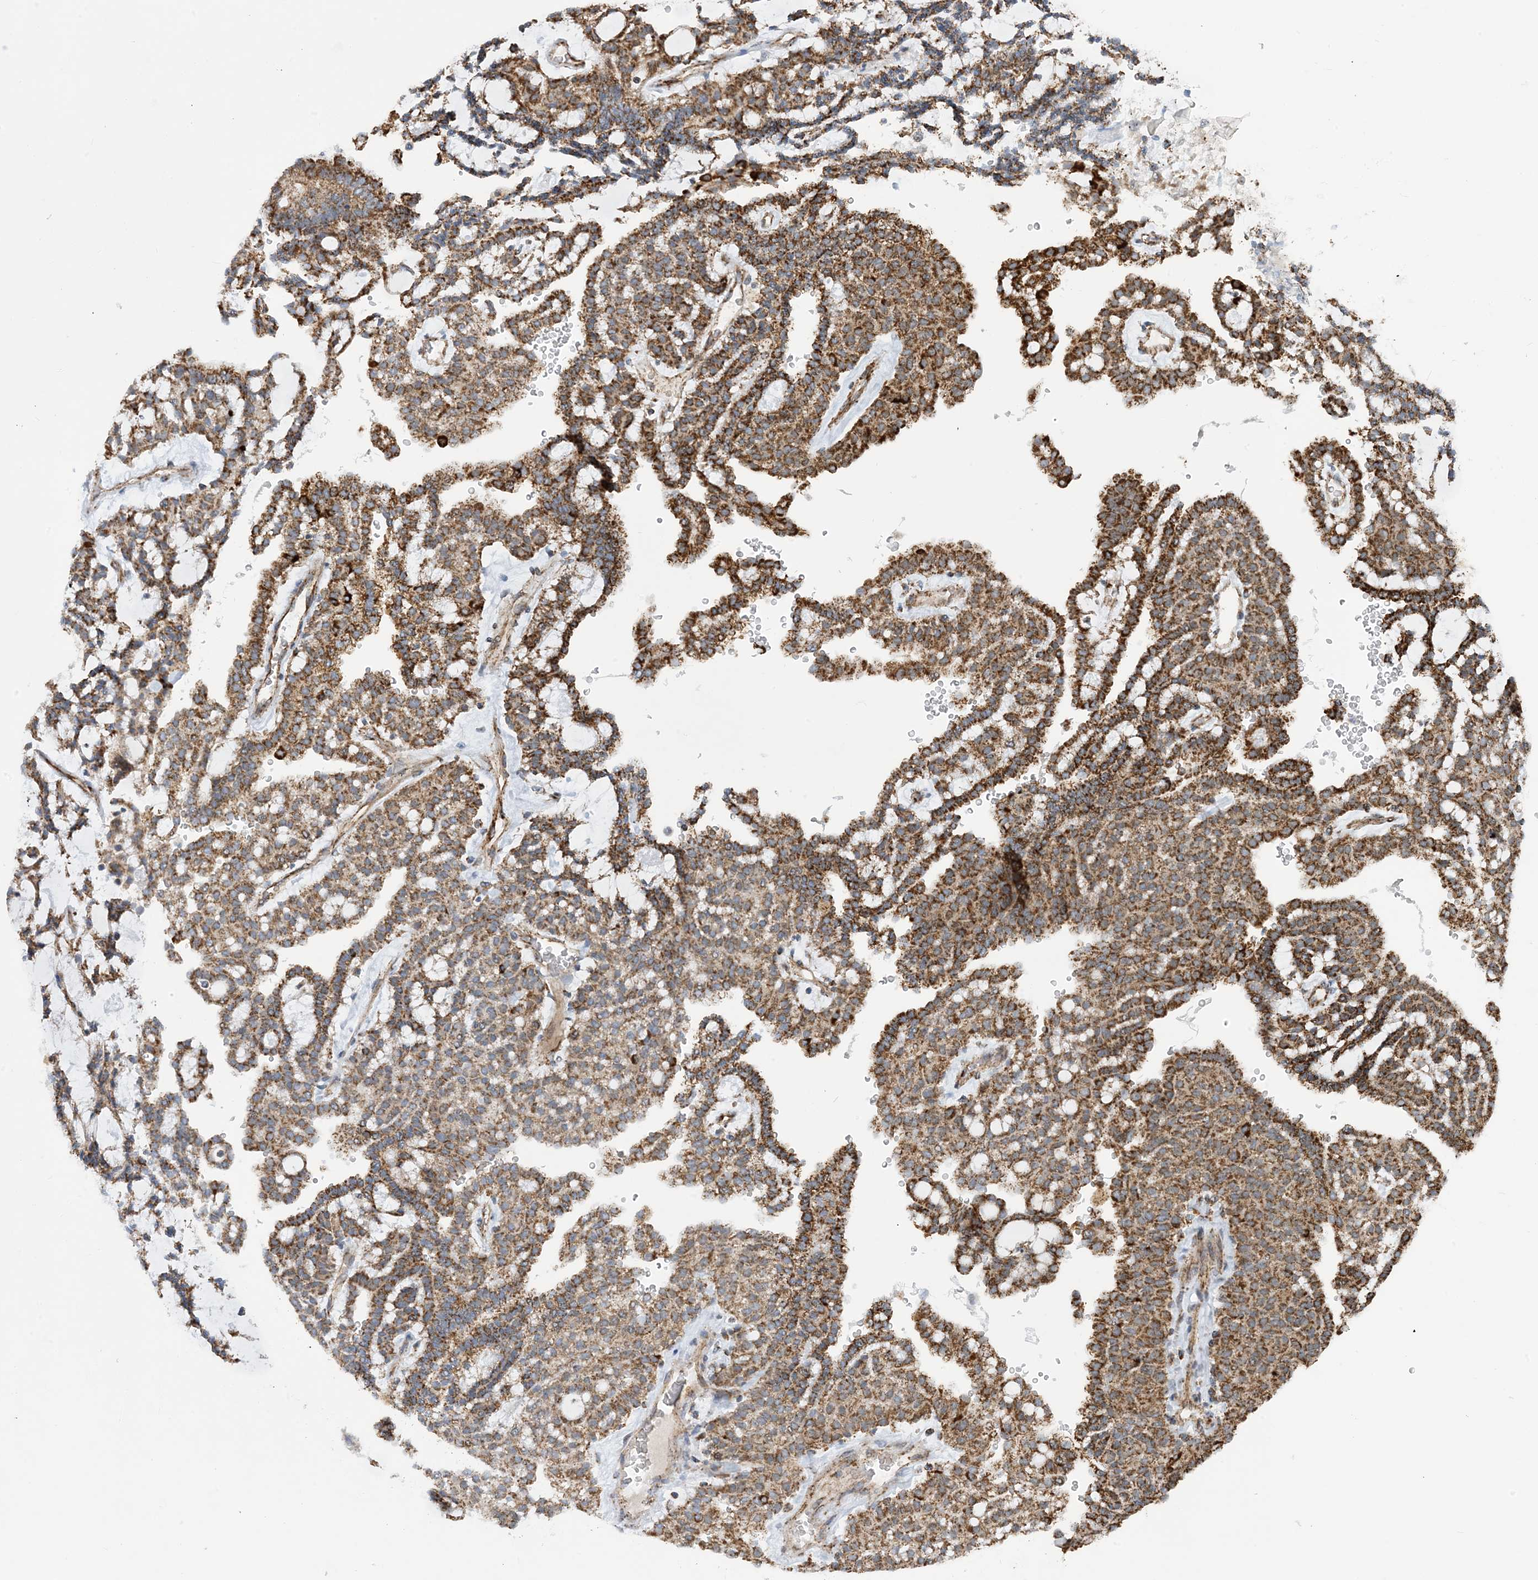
{"staining": {"intensity": "strong", "quantity": ">75%", "location": "cytoplasmic/membranous"}, "tissue": "renal cancer", "cell_type": "Tumor cells", "image_type": "cancer", "snomed": [{"axis": "morphology", "description": "Adenocarcinoma, NOS"}, {"axis": "topography", "description": "Kidney"}], "caption": "The immunohistochemical stain shows strong cytoplasmic/membranous staining in tumor cells of renal cancer (adenocarcinoma) tissue.", "gene": "PCDHGA1", "patient": {"sex": "male", "age": 63}}